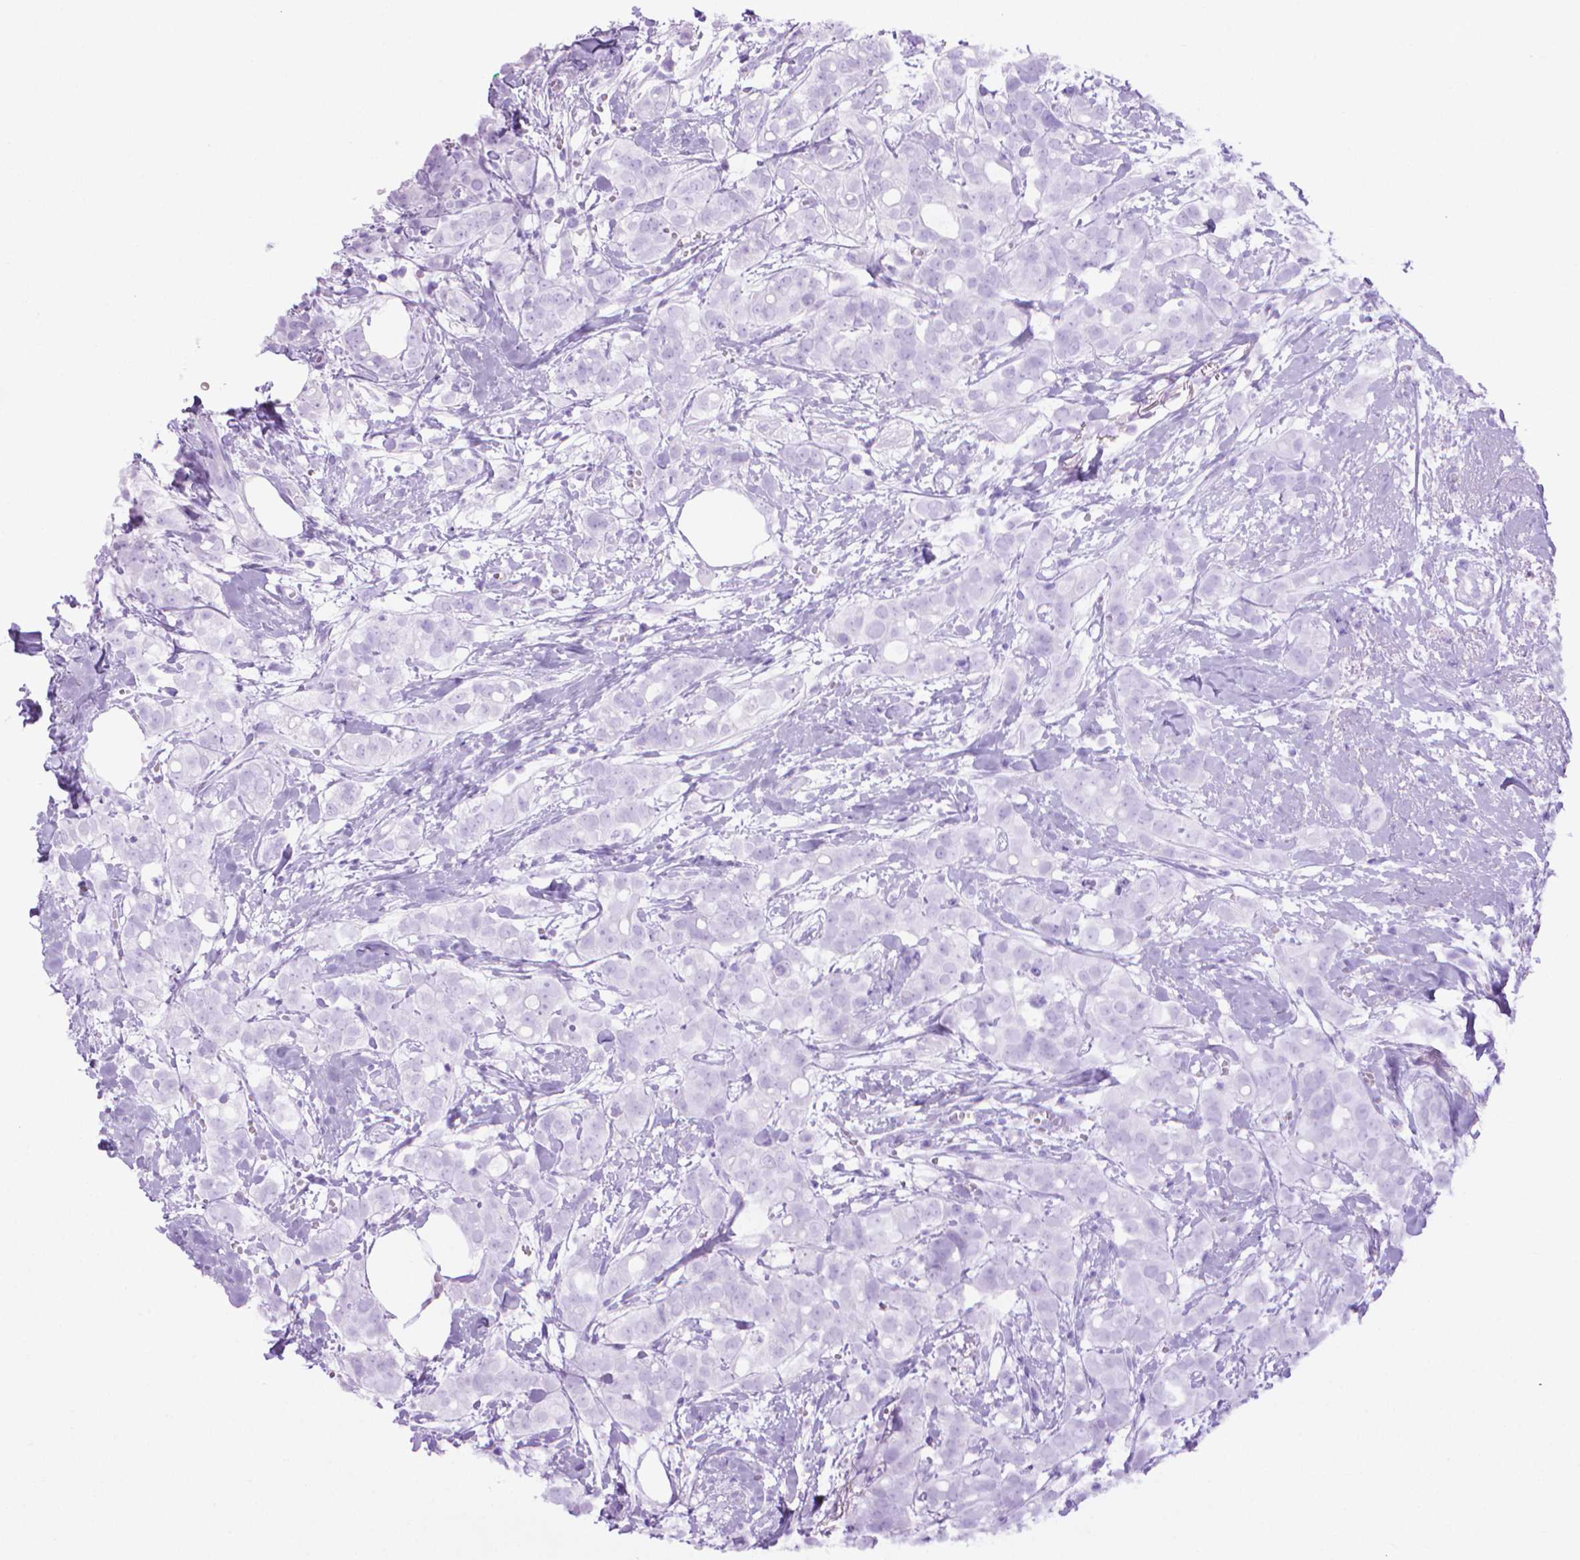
{"staining": {"intensity": "negative", "quantity": "none", "location": "none"}, "tissue": "breast cancer", "cell_type": "Tumor cells", "image_type": "cancer", "snomed": [{"axis": "morphology", "description": "Duct carcinoma"}, {"axis": "topography", "description": "Breast"}], "caption": "Tumor cells are negative for protein expression in human breast cancer.", "gene": "TENT5A", "patient": {"sex": "female", "age": 40}}